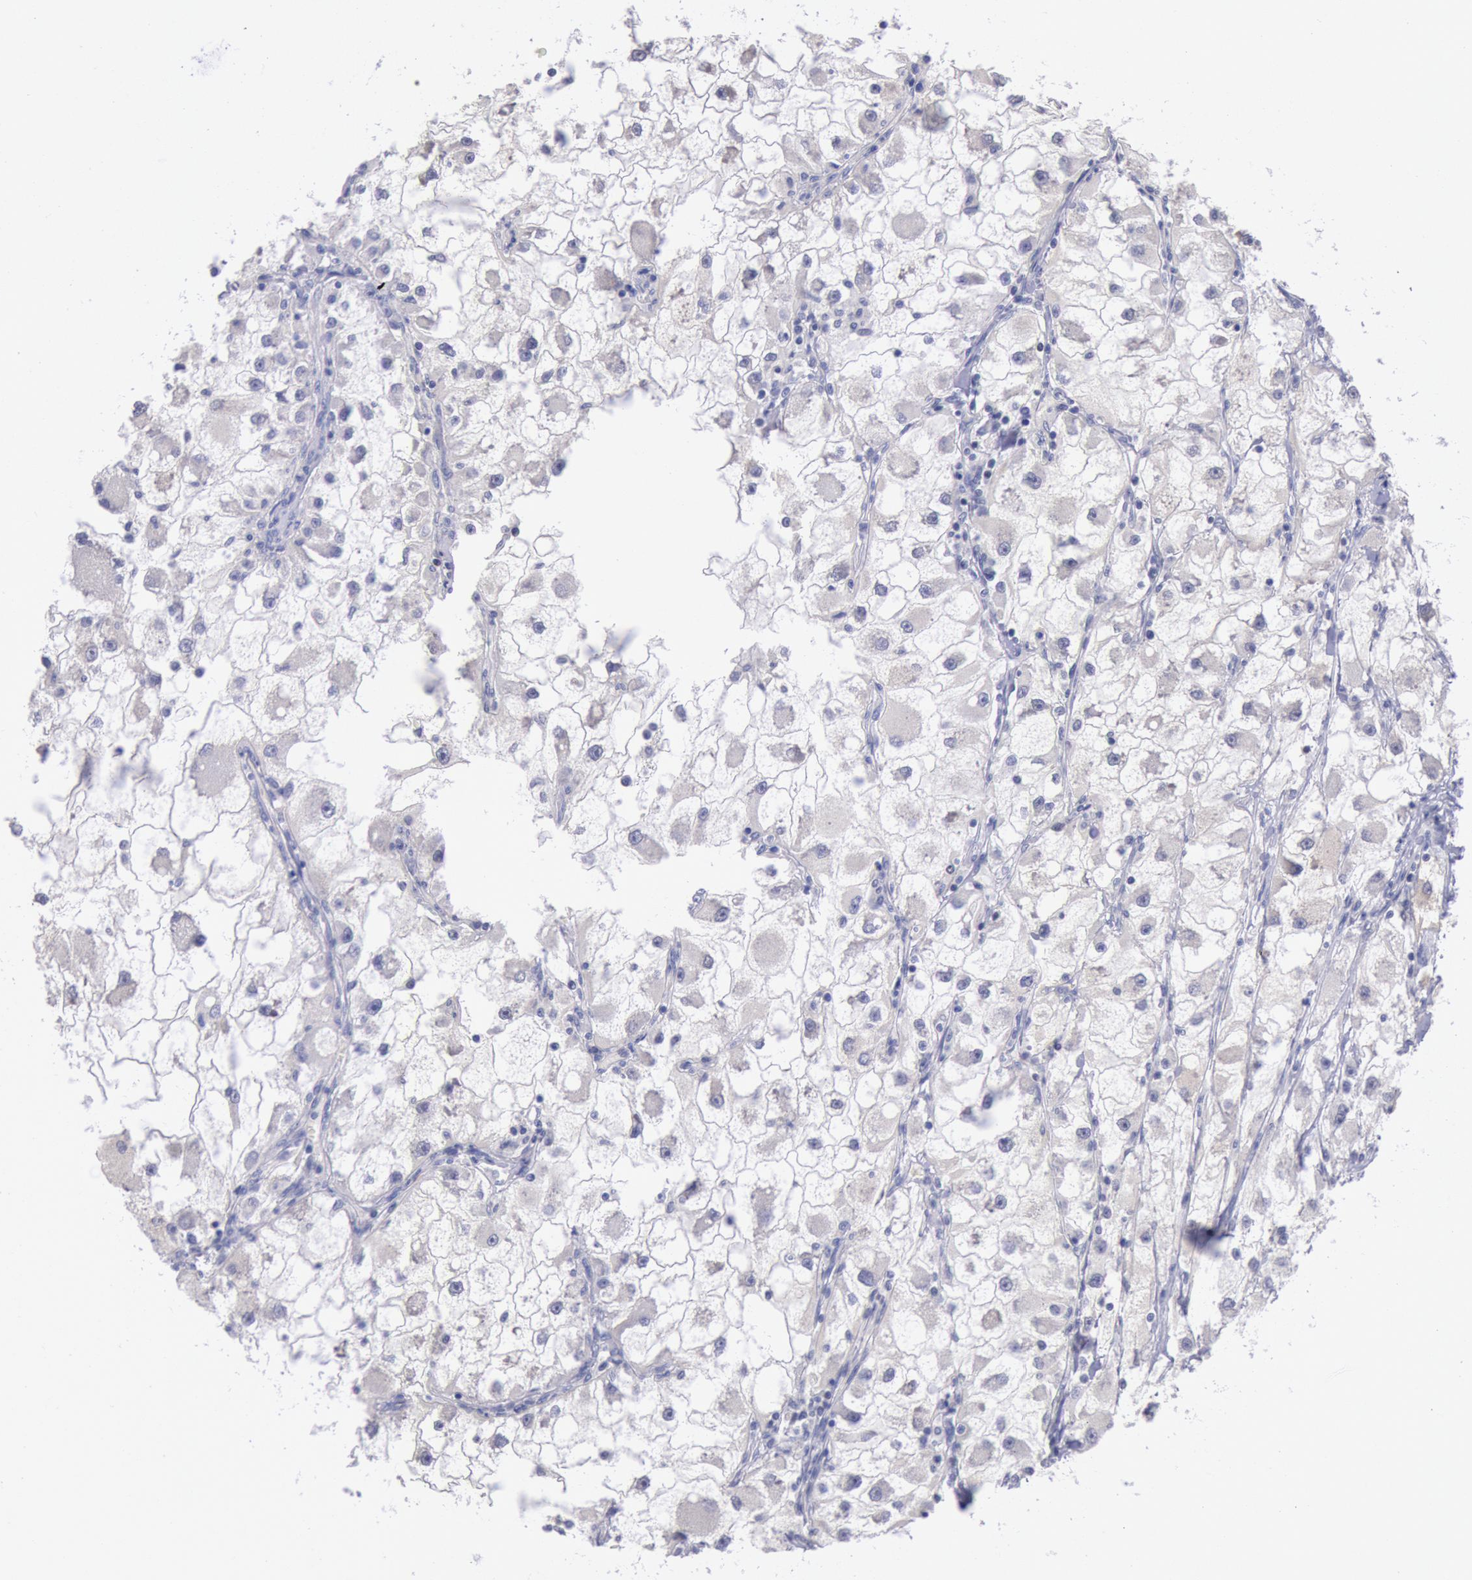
{"staining": {"intensity": "negative", "quantity": "none", "location": "none"}, "tissue": "renal cancer", "cell_type": "Tumor cells", "image_type": "cancer", "snomed": [{"axis": "morphology", "description": "Adenocarcinoma, NOS"}, {"axis": "topography", "description": "Kidney"}], "caption": "The immunohistochemistry (IHC) photomicrograph has no significant expression in tumor cells of renal cancer tissue.", "gene": "RPS6KA5", "patient": {"sex": "female", "age": 73}}